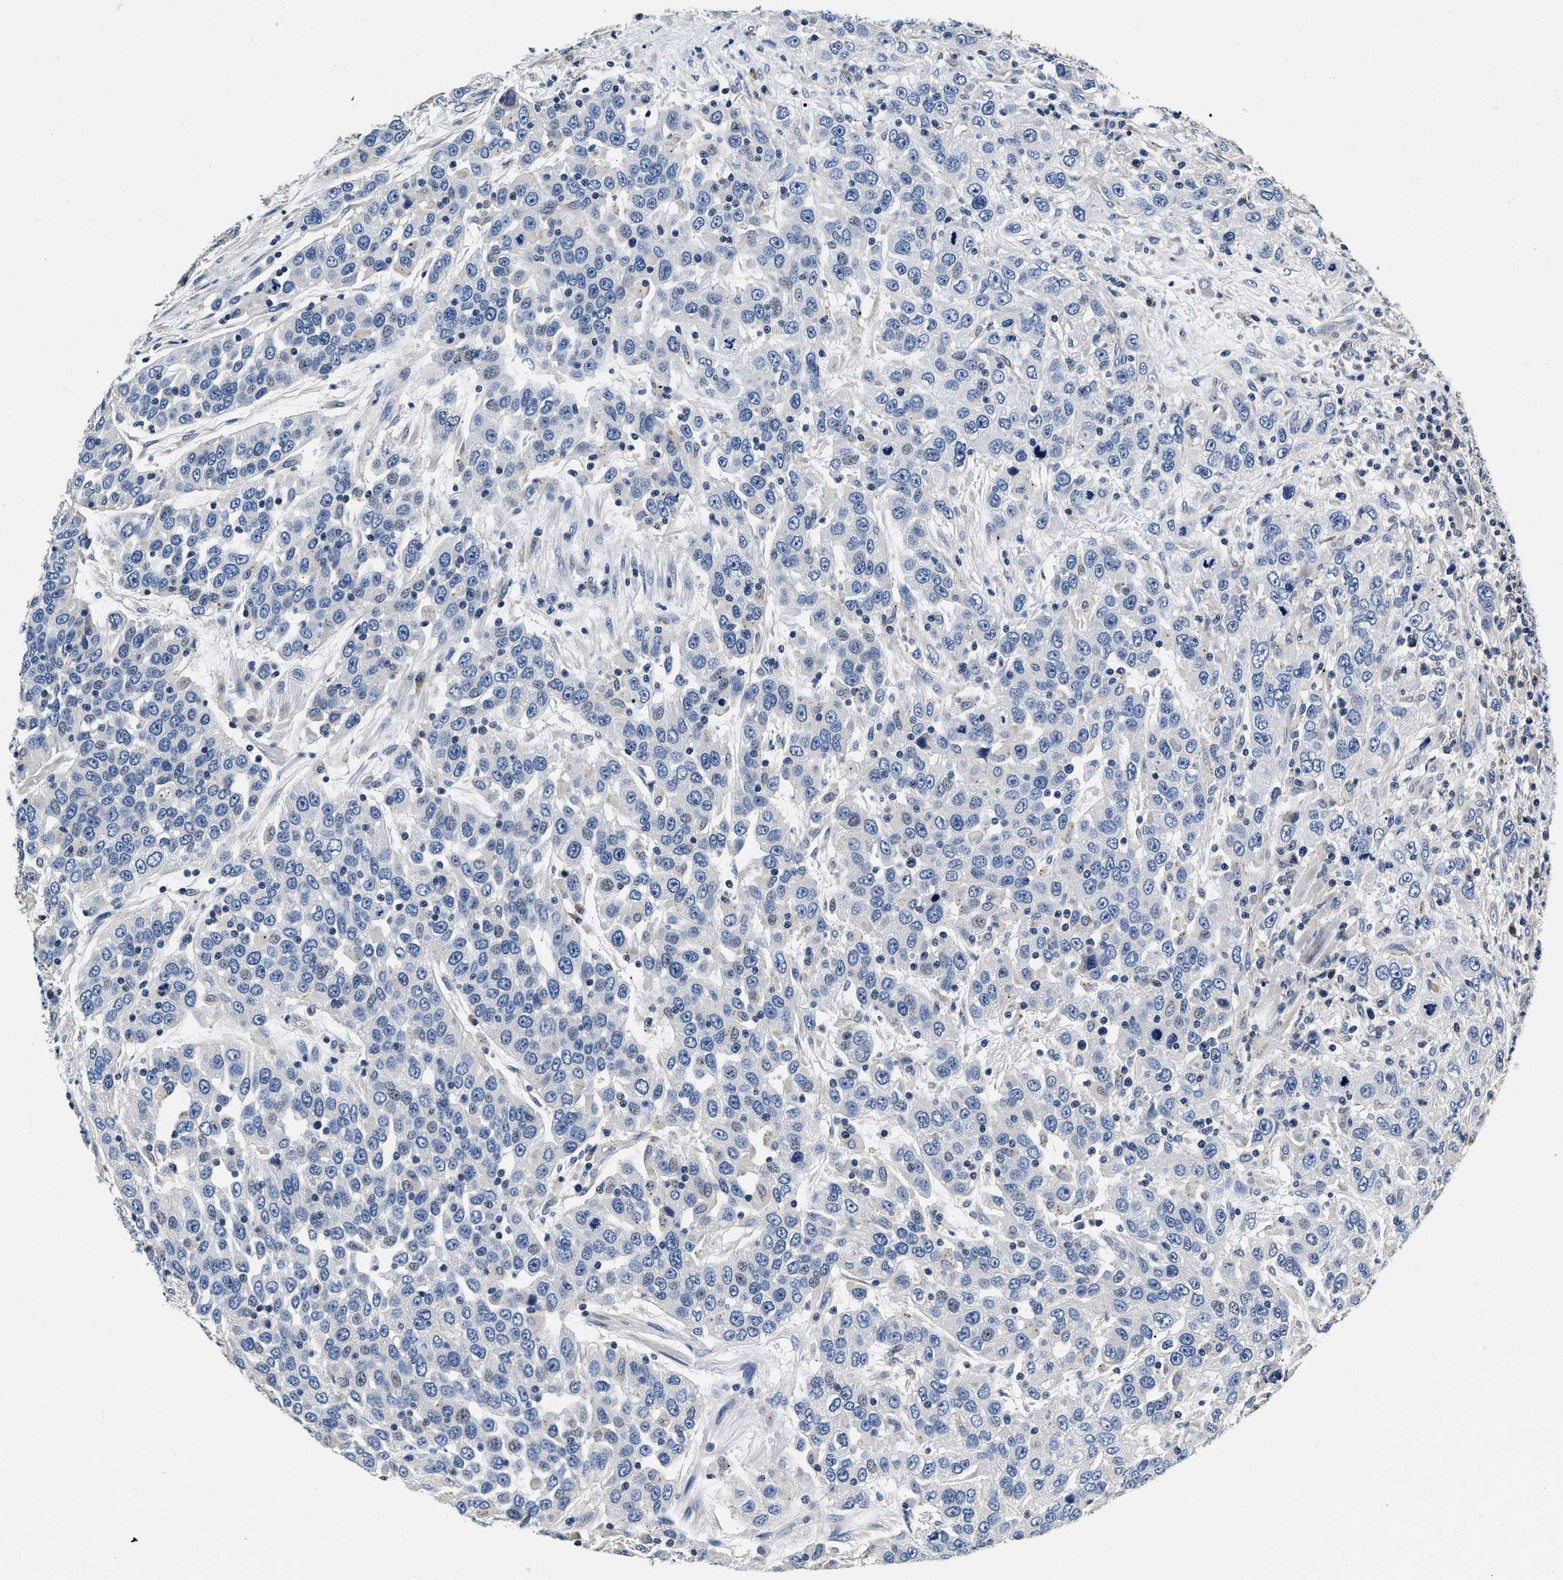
{"staining": {"intensity": "negative", "quantity": "none", "location": "none"}, "tissue": "urothelial cancer", "cell_type": "Tumor cells", "image_type": "cancer", "snomed": [{"axis": "morphology", "description": "Urothelial carcinoma, High grade"}, {"axis": "topography", "description": "Urinary bladder"}], "caption": "The image reveals no staining of tumor cells in urothelial carcinoma (high-grade). The staining is performed using DAB (3,3'-diaminobenzidine) brown chromogen with nuclei counter-stained in using hematoxylin.", "gene": "ABCG8", "patient": {"sex": "female", "age": 80}}